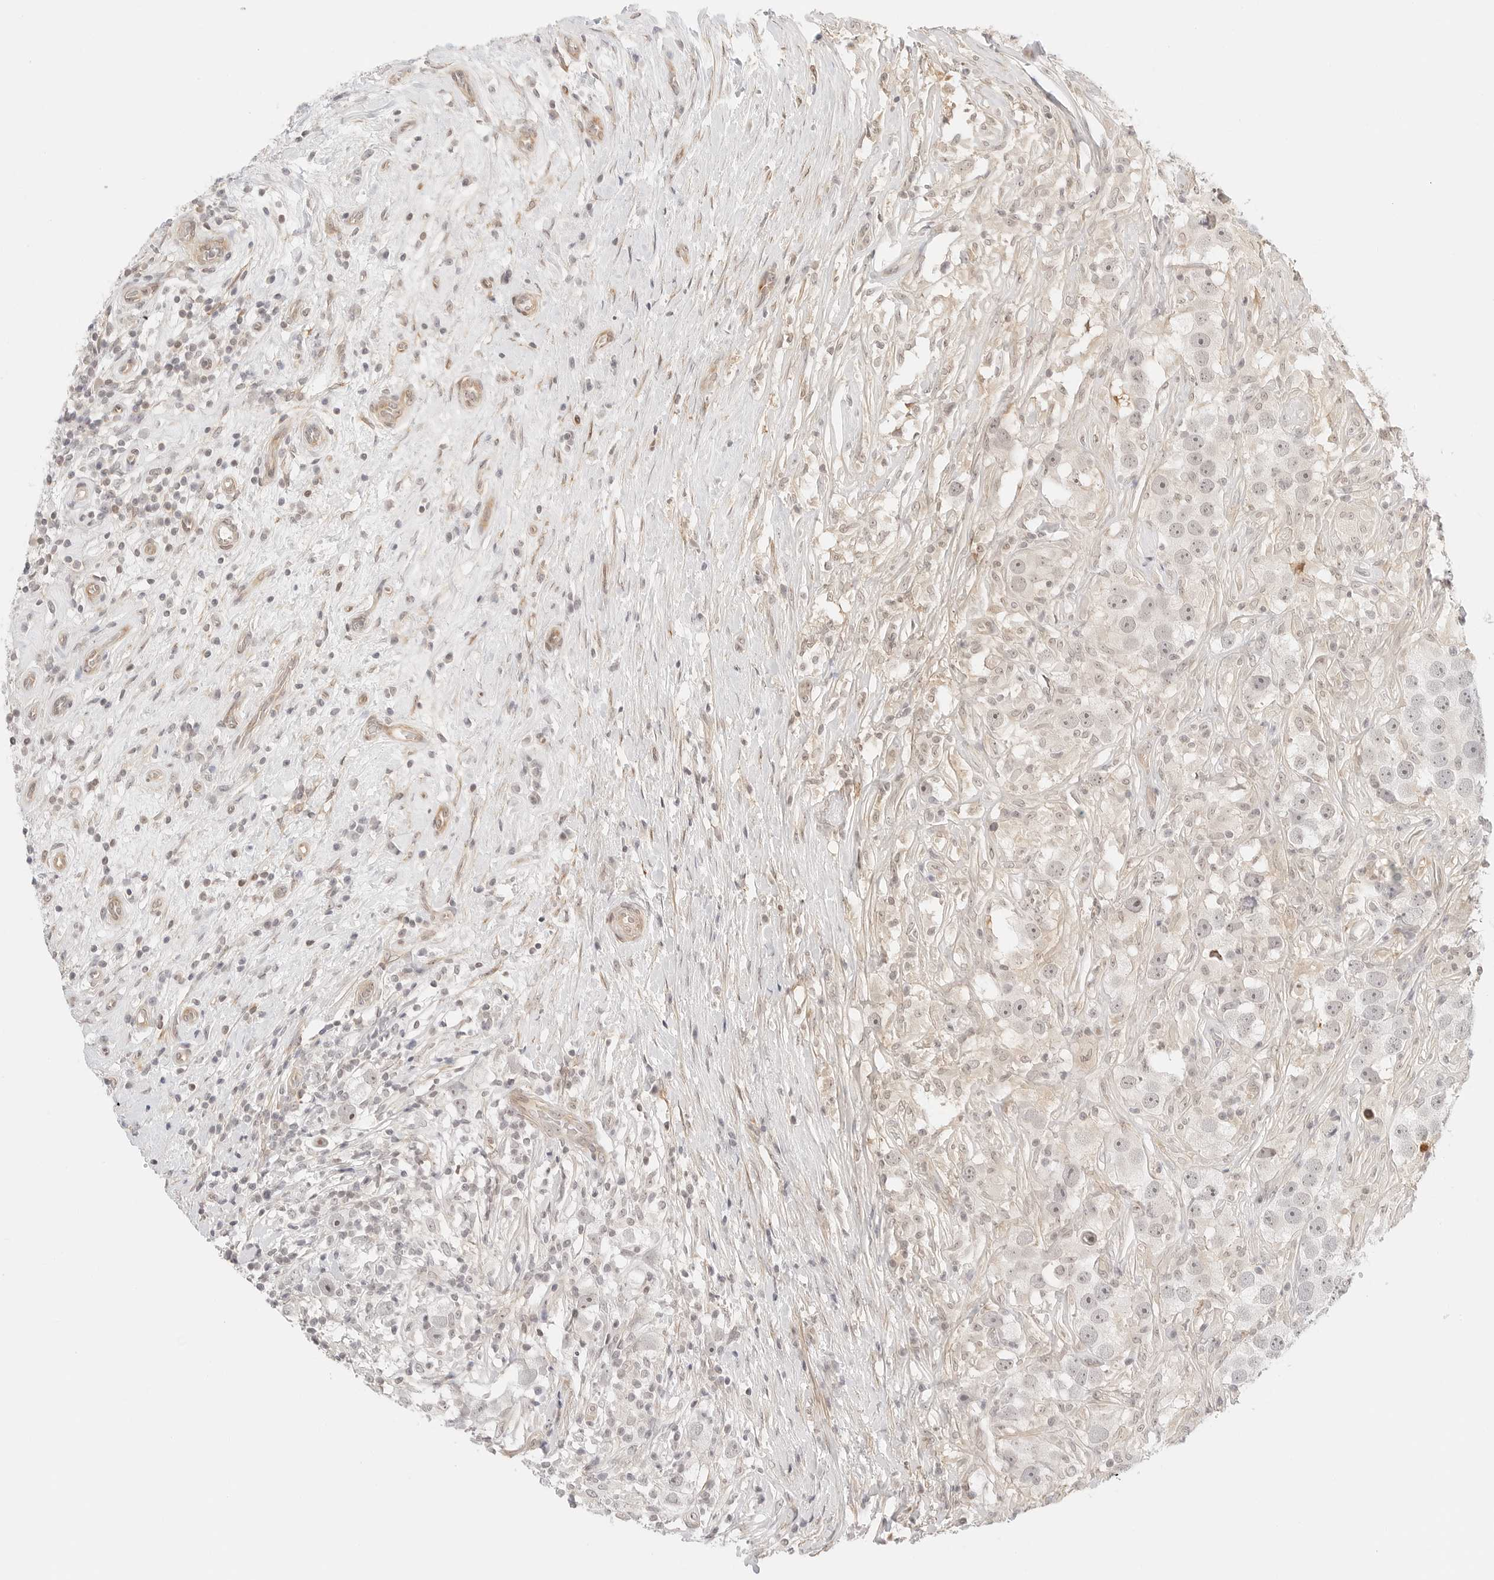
{"staining": {"intensity": "weak", "quantity": ">75%", "location": "nuclear"}, "tissue": "testis cancer", "cell_type": "Tumor cells", "image_type": "cancer", "snomed": [{"axis": "morphology", "description": "Seminoma, NOS"}, {"axis": "topography", "description": "Testis"}], "caption": "High-magnification brightfield microscopy of testis cancer (seminoma) stained with DAB (3,3'-diaminobenzidine) (brown) and counterstained with hematoxylin (blue). tumor cells exhibit weak nuclear expression is appreciated in about>75% of cells. (Brightfield microscopy of DAB IHC at high magnification).", "gene": "TEKT2", "patient": {"sex": "male", "age": 49}}